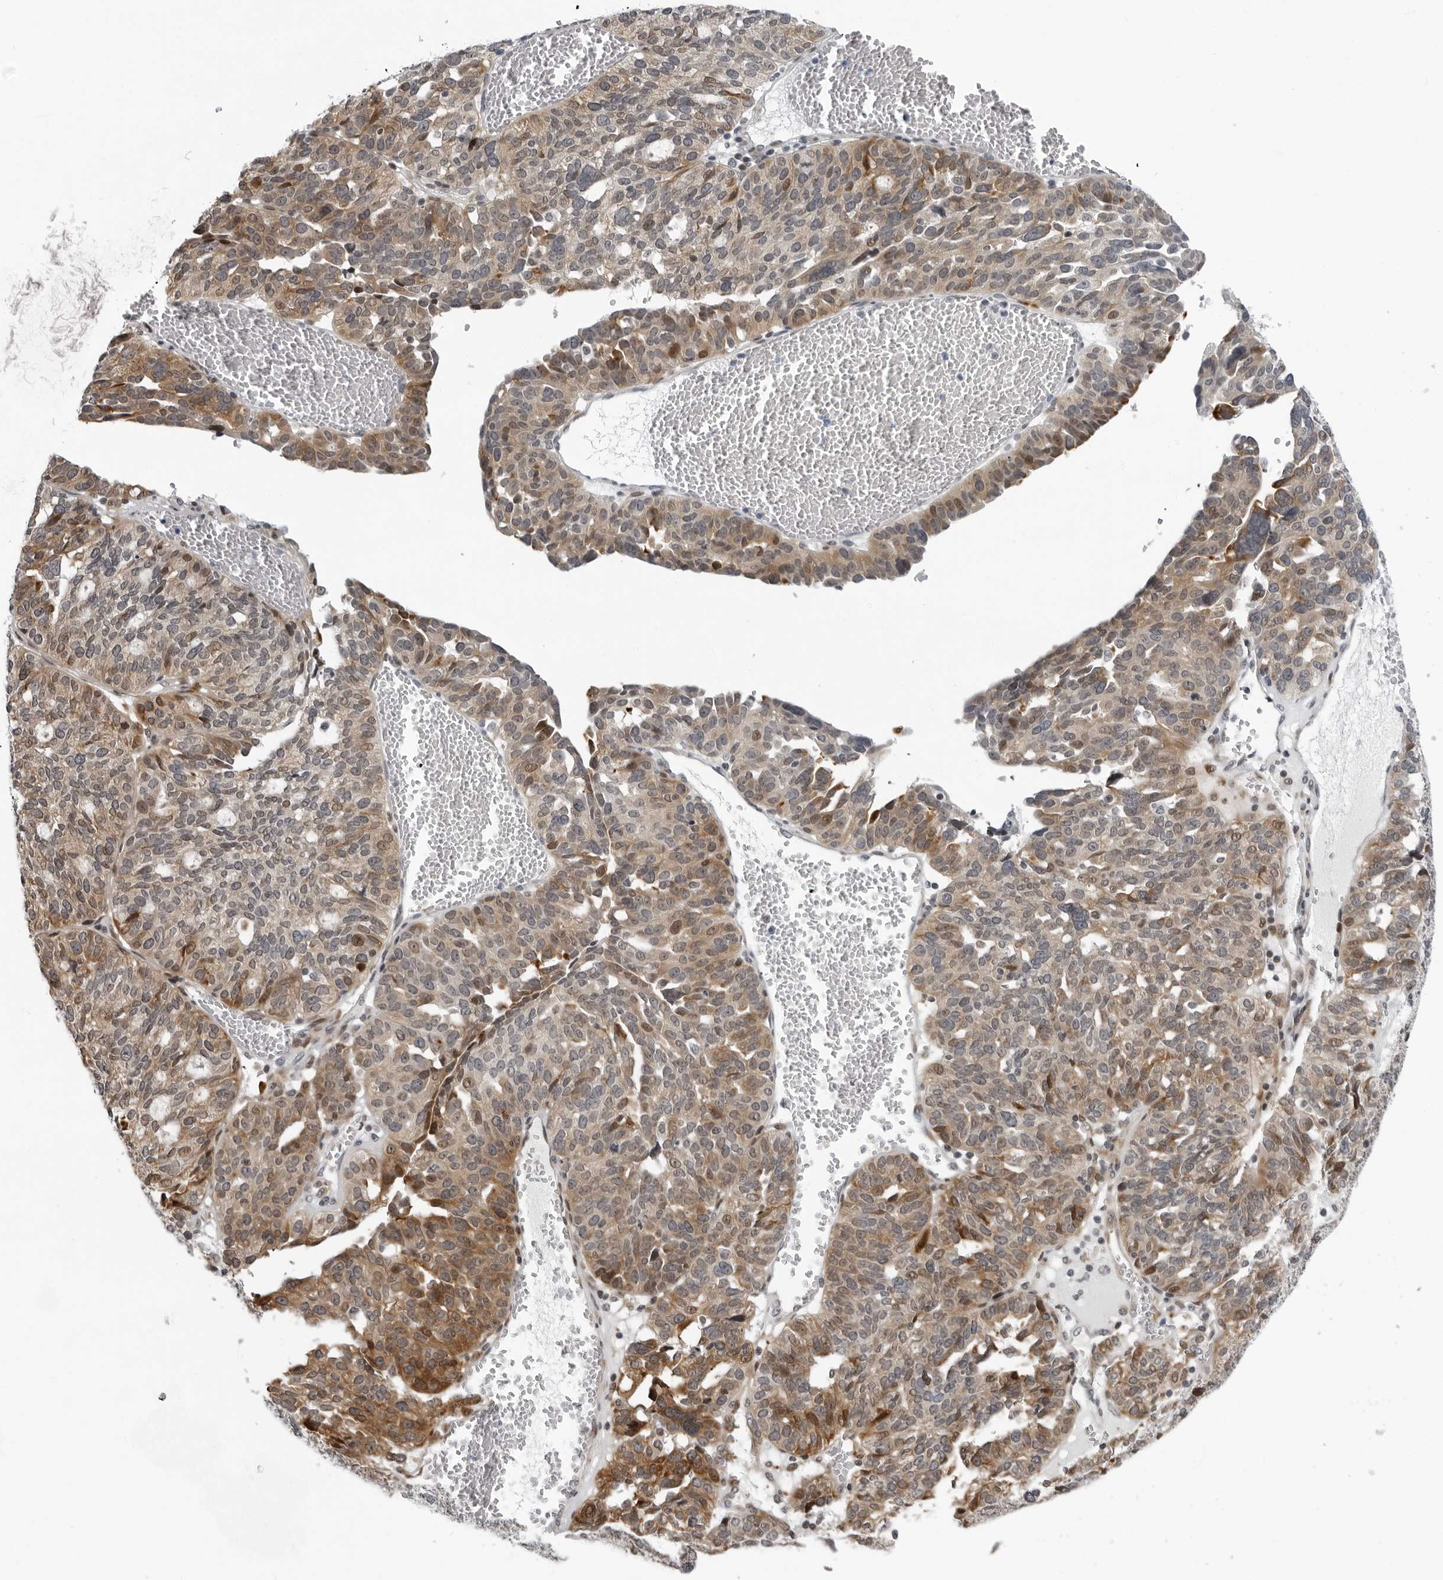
{"staining": {"intensity": "moderate", "quantity": ">75%", "location": "cytoplasmic/membranous"}, "tissue": "ovarian cancer", "cell_type": "Tumor cells", "image_type": "cancer", "snomed": [{"axis": "morphology", "description": "Cystadenocarcinoma, serous, NOS"}, {"axis": "topography", "description": "Ovary"}], "caption": "Immunohistochemistry (IHC) (DAB) staining of human ovarian cancer (serous cystadenocarcinoma) shows moderate cytoplasmic/membranous protein expression in about >75% of tumor cells.", "gene": "PIP4K2C", "patient": {"sex": "female", "age": 59}}